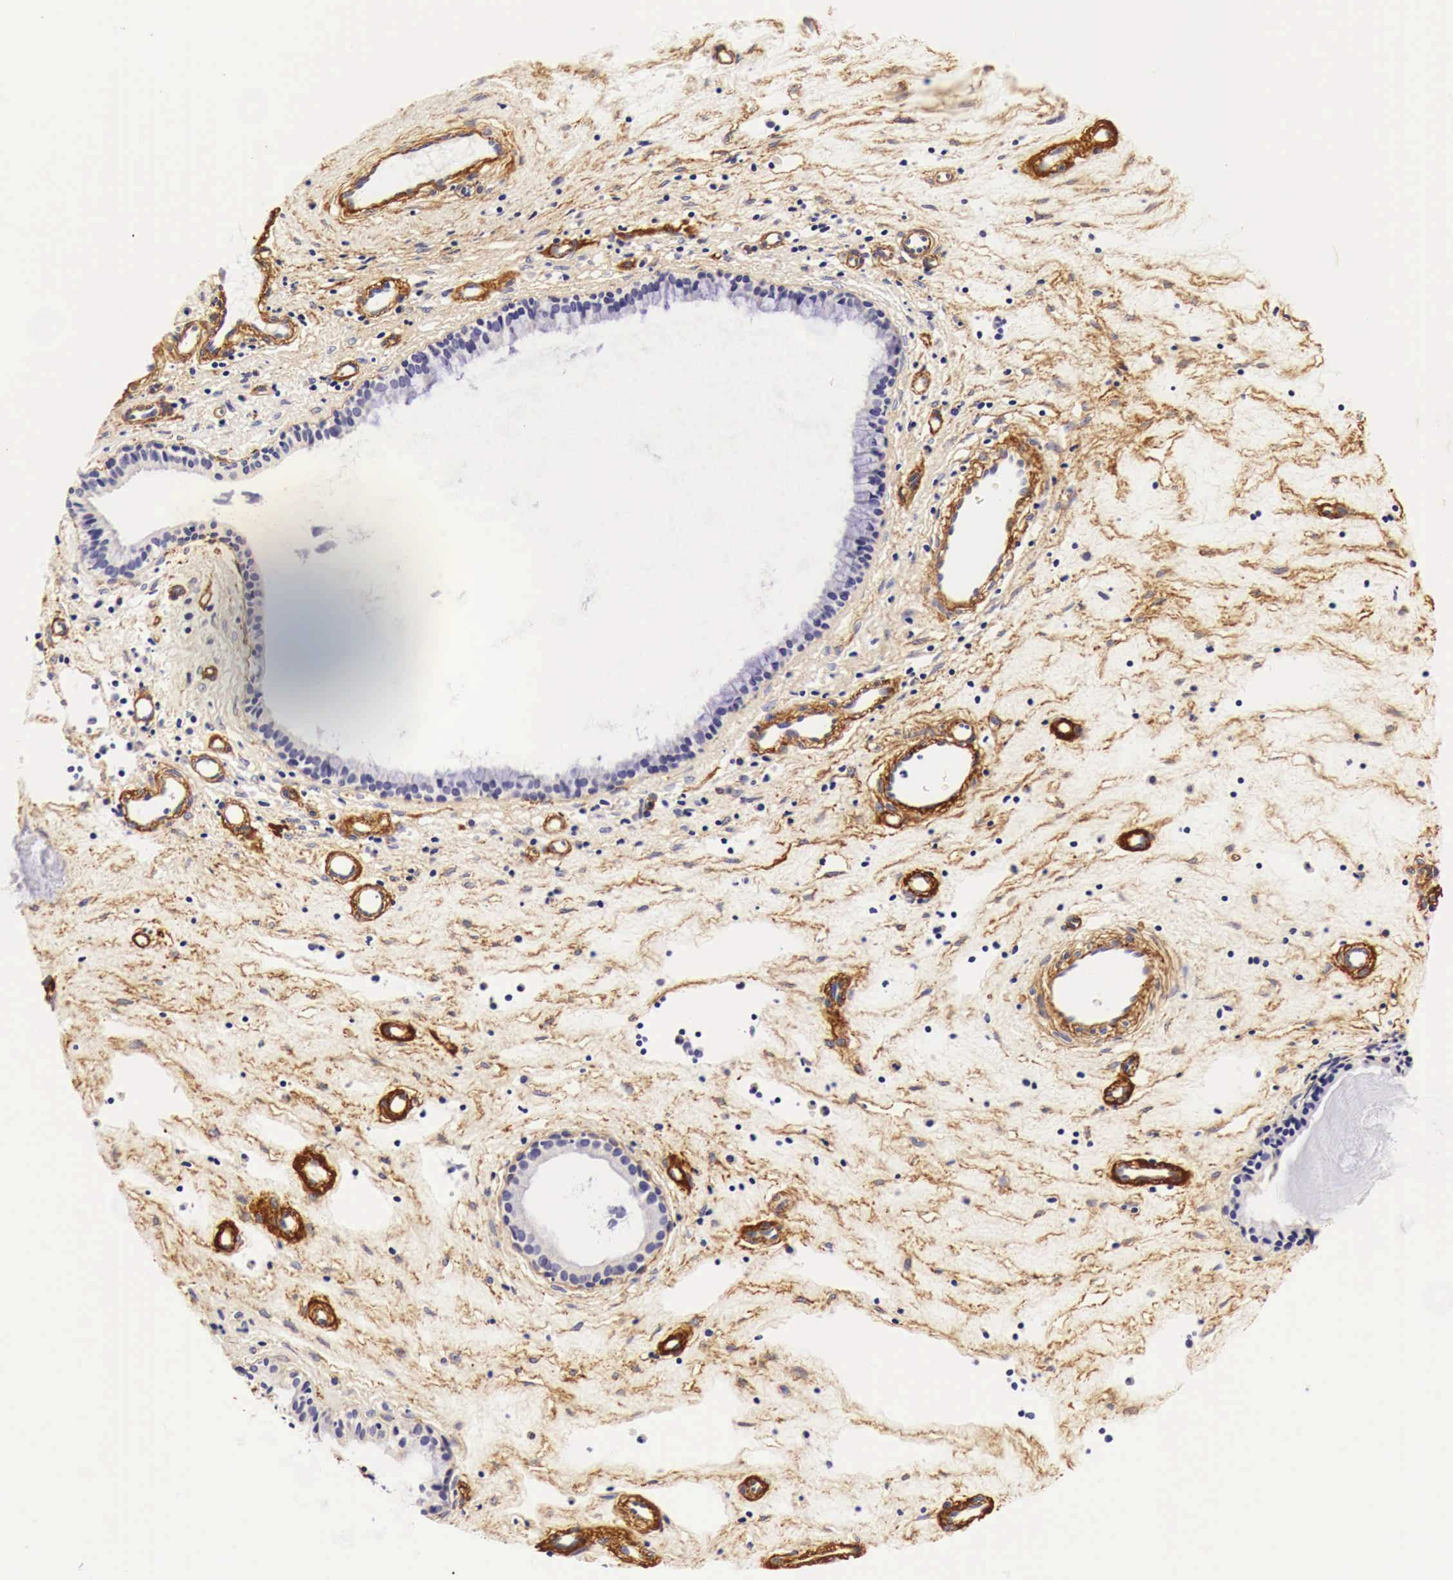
{"staining": {"intensity": "negative", "quantity": "none", "location": "none"}, "tissue": "nasopharynx", "cell_type": "Respiratory epithelial cells", "image_type": "normal", "snomed": [{"axis": "morphology", "description": "Normal tissue, NOS"}, {"axis": "topography", "description": "Nasopharynx"}], "caption": "High magnification brightfield microscopy of benign nasopharynx stained with DAB (3,3'-diaminobenzidine) (brown) and counterstained with hematoxylin (blue): respiratory epithelial cells show no significant expression.", "gene": "LAMB2", "patient": {"sex": "female", "age": 78}}